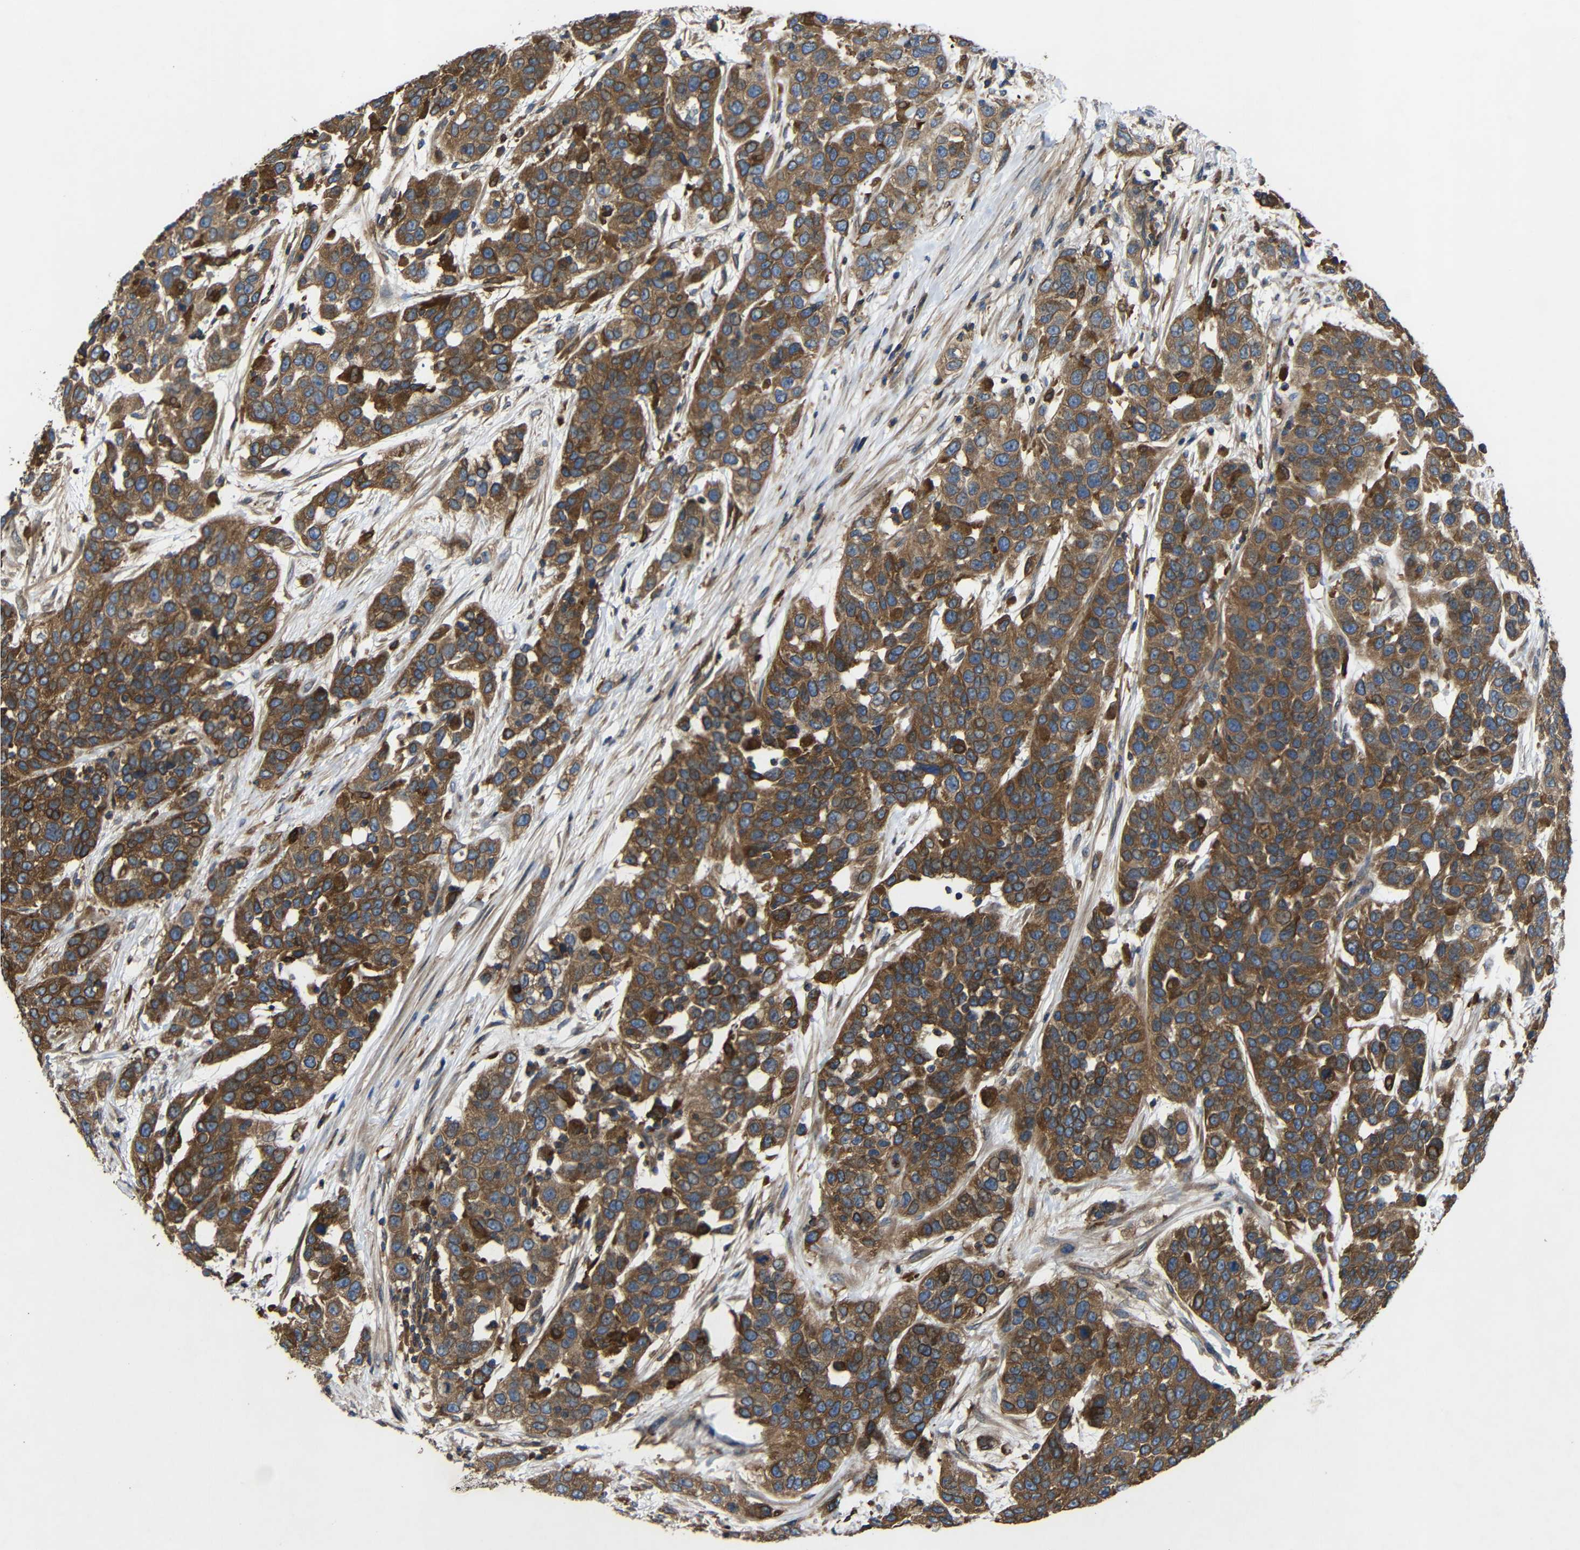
{"staining": {"intensity": "moderate", "quantity": ">75%", "location": "cytoplasmic/membranous"}, "tissue": "urothelial cancer", "cell_type": "Tumor cells", "image_type": "cancer", "snomed": [{"axis": "morphology", "description": "Urothelial carcinoma, High grade"}, {"axis": "topography", "description": "Urinary bladder"}], "caption": "A brown stain labels moderate cytoplasmic/membranous expression of a protein in urothelial carcinoma (high-grade) tumor cells. (Brightfield microscopy of DAB IHC at high magnification).", "gene": "TREM2", "patient": {"sex": "female", "age": 80}}